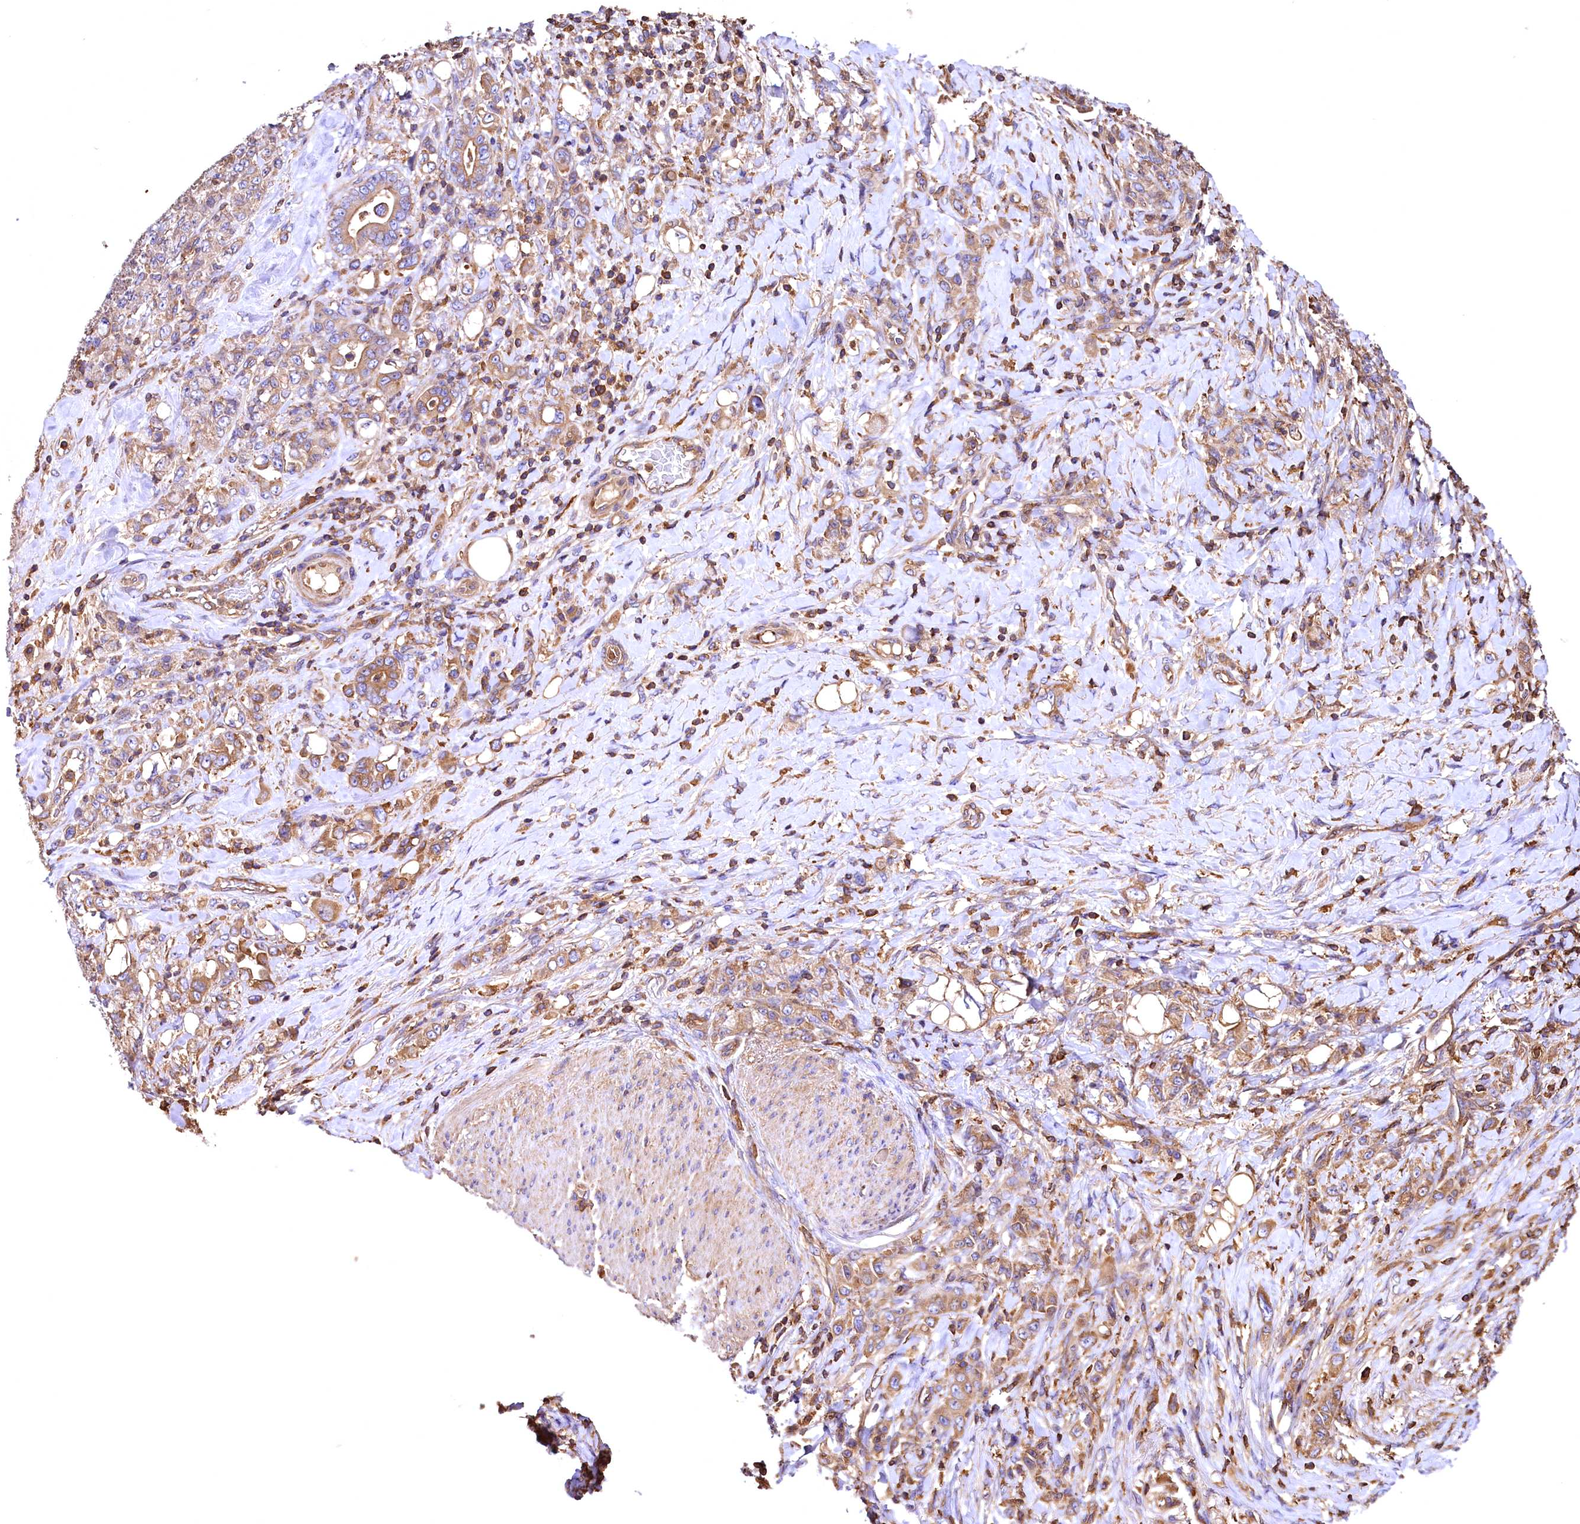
{"staining": {"intensity": "moderate", "quantity": ">75%", "location": "cytoplasmic/membranous"}, "tissue": "stomach cancer", "cell_type": "Tumor cells", "image_type": "cancer", "snomed": [{"axis": "morphology", "description": "Adenocarcinoma, NOS"}, {"axis": "topography", "description": "Stomach"}], "caption": "Approximately >75% of tumor cells in stomach cancer demonstrate moderate cytoplasmic/membranous protein staining as visualized by brown immunohistochemical staining.", "gene": "RARS2", "patient": {"sex": "female", "age": 79}}